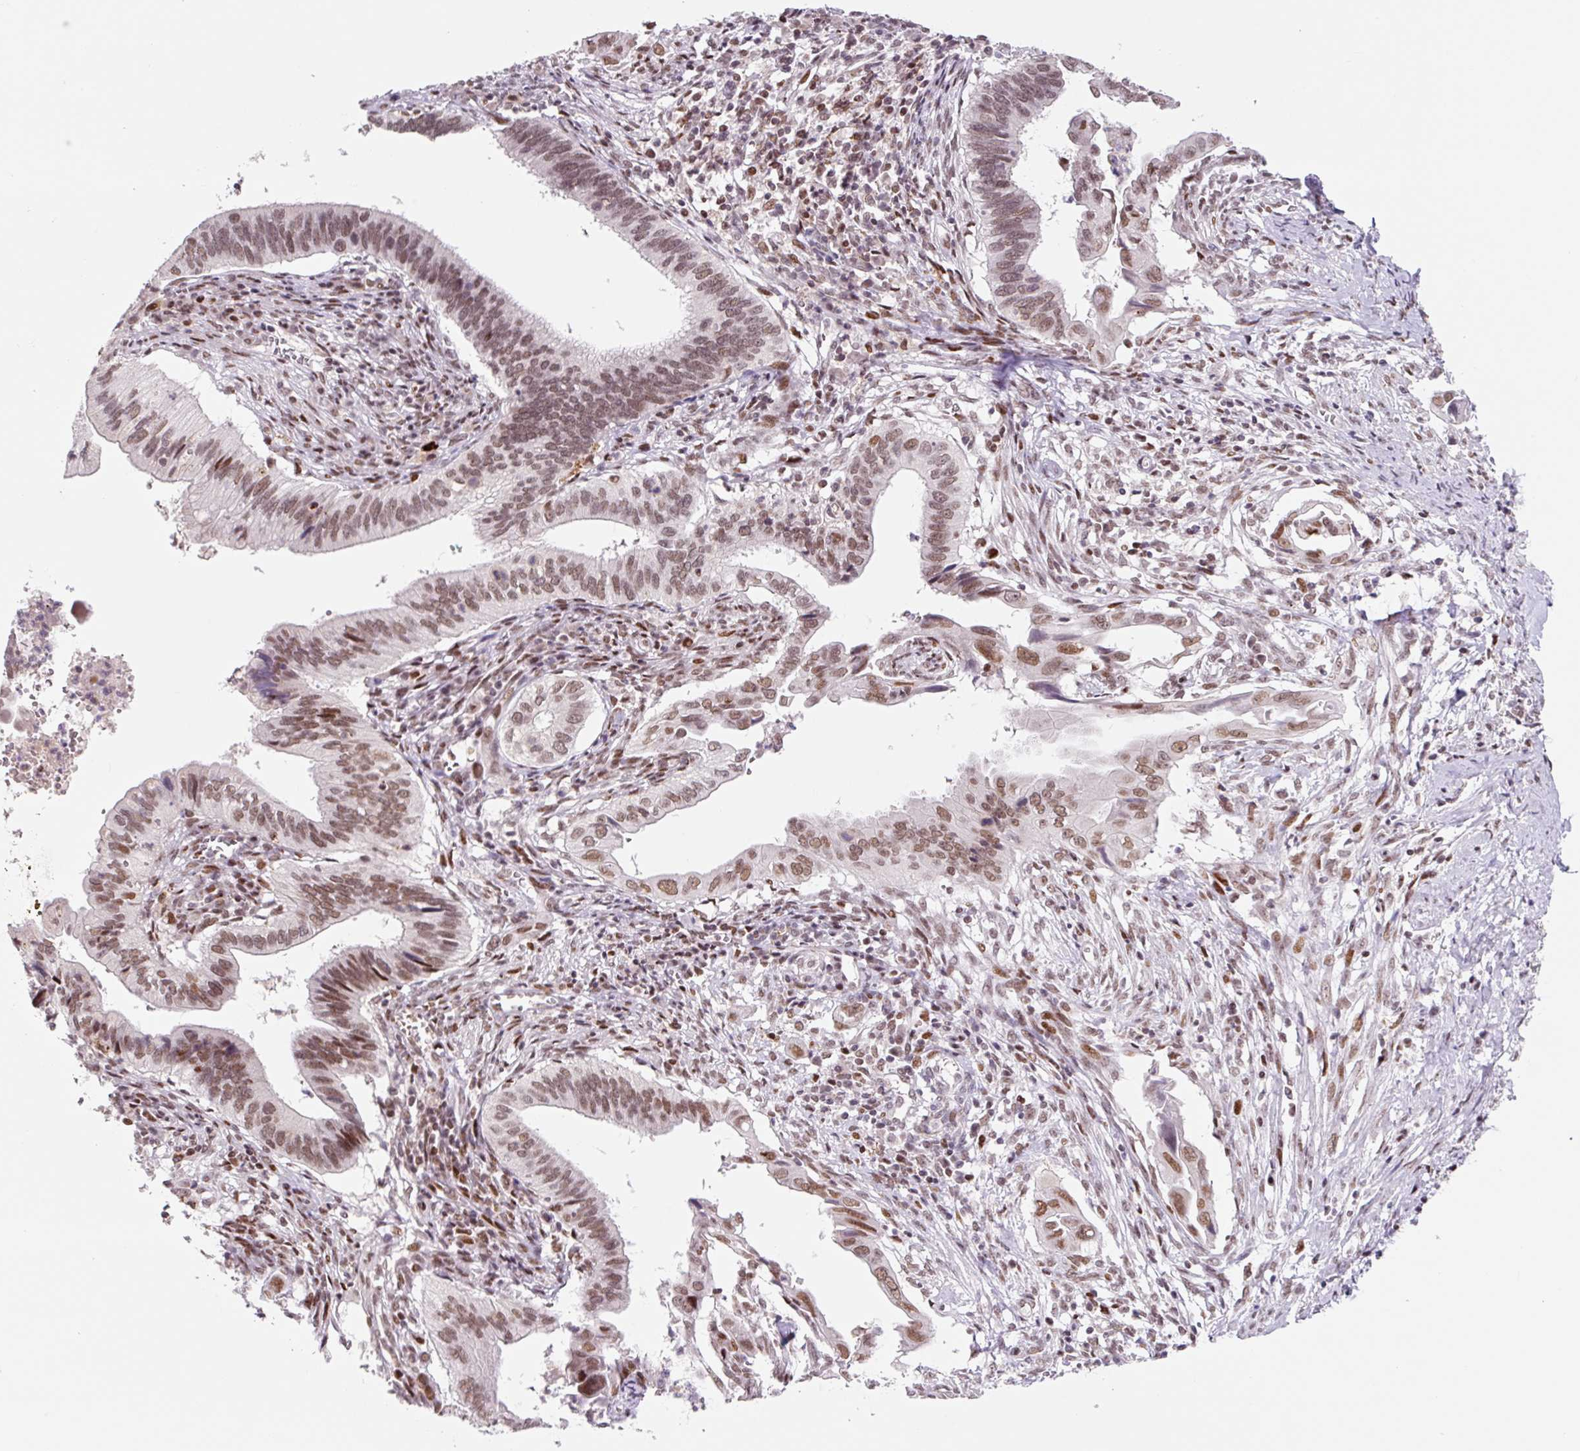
{"staining": {"intensity": "moderate", "quantity": ">75%", "location": "nuclear"}, "tissue": "cervical cancer", "cell_type": "Tumor cells", "image_type": "cancer", "snomed": [{"axis": "morphology", "description": "Adenocarcinoma, NOS"}, {"axis": "topography", "description": "Cervix"}], "caption": "Brown immunohistochemical staining in human adenocarcinoma (cervical) displays moderate nuclear positivity in approximately >75% of tumor cells.", "gene": "CCNL2", "patient": {"sex": "female", "age": 42}}